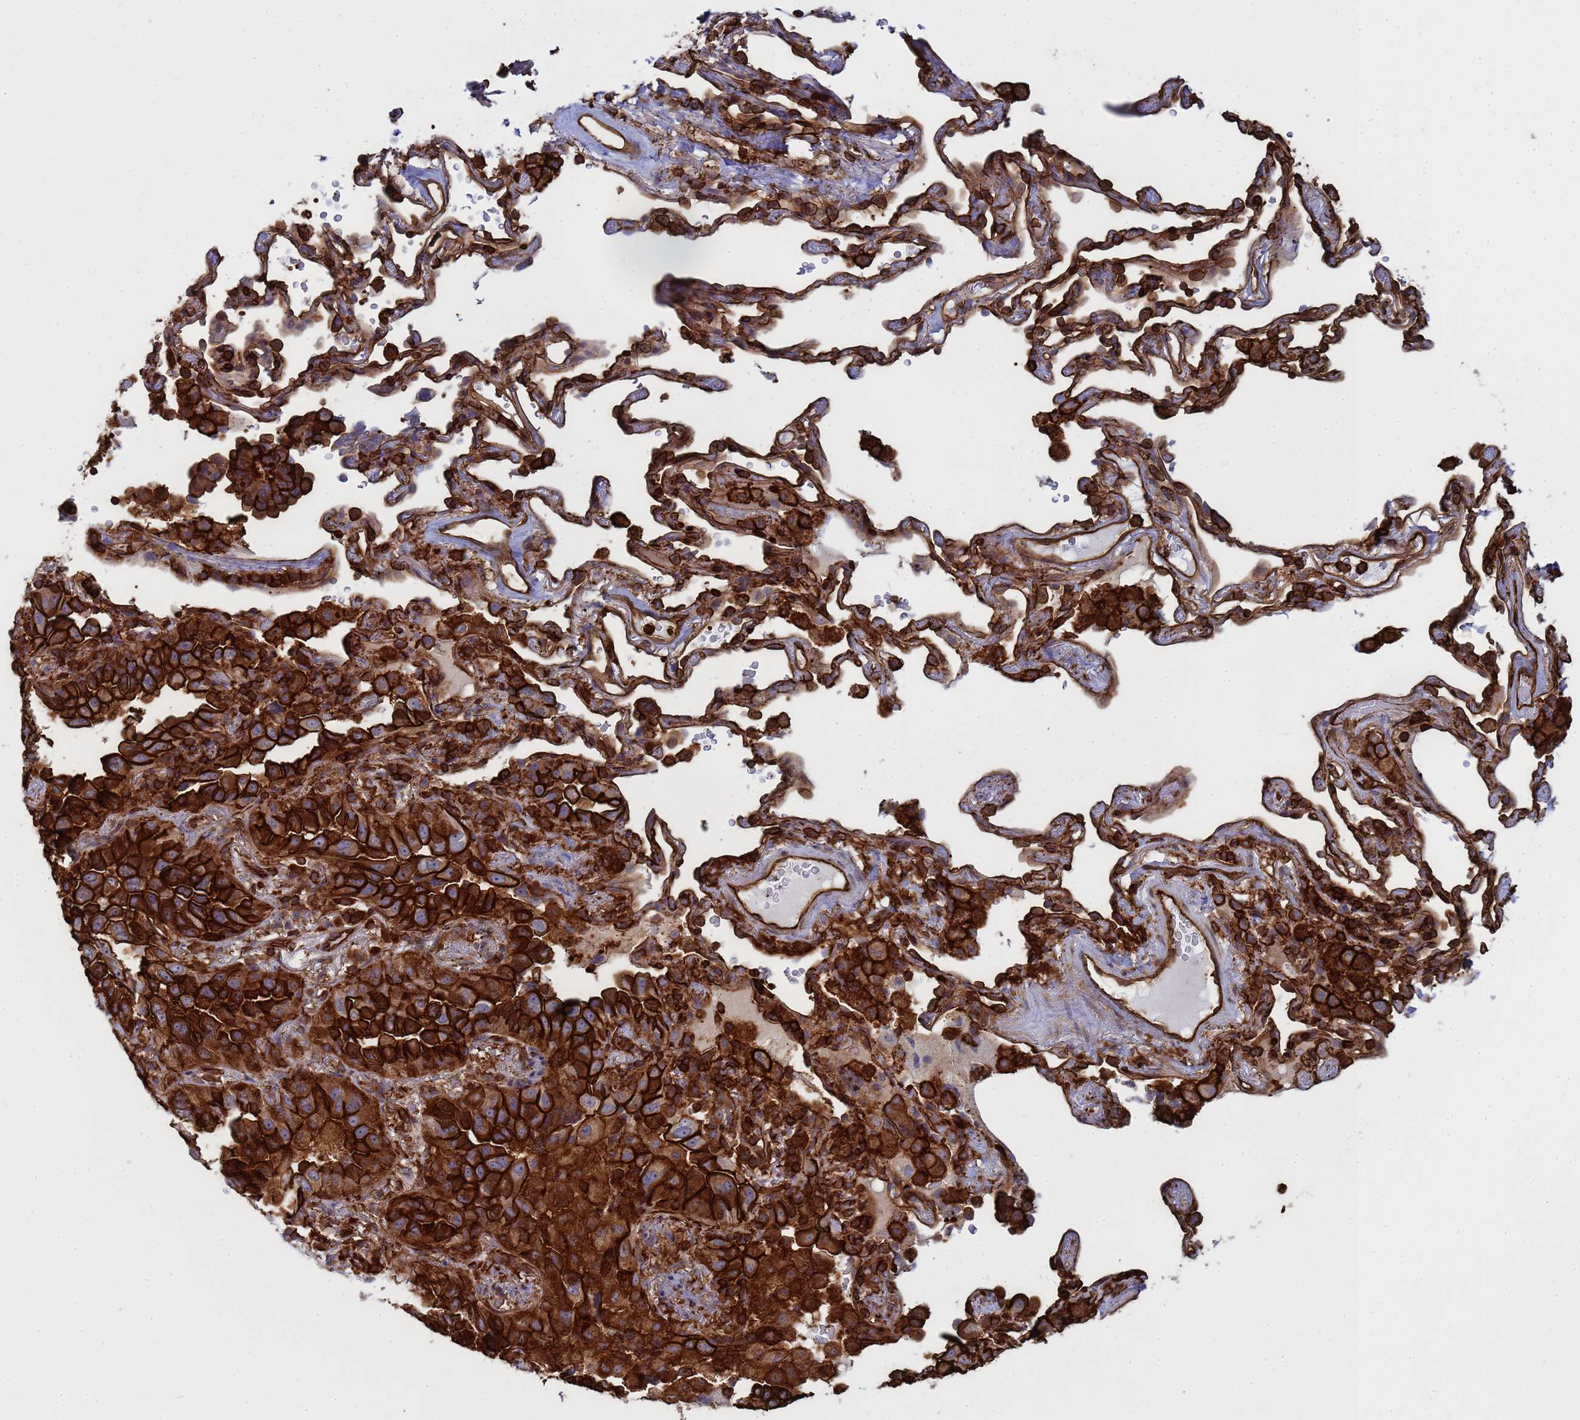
{"staining": {"intensity": "strong", "quantity": ">75%", "location": "cytoplasmic/membranous"}, "tissue": "lung cancer", "cell_type": "Tumor cells", "image_type": "cancer", "snomed": [{"axis": "morphology", "description": "Adenocarcinoma, NOS"}, {"axis": "topography", "description": "Lung"}], "caption": "Immunohistochemistry (IHC) photomicrograph of neoplastic tissue: human lung adenocarcinoma stained using immunohistochemistry demonstrates high levels of strong protein expression localized specifically in the cytoplasmic/membranous of tumor cells, appearing as a cytoplasmic/membranous brown color.", "gene": "ZBTB8OS", "patient": {"sex": "female", "age": 69}}